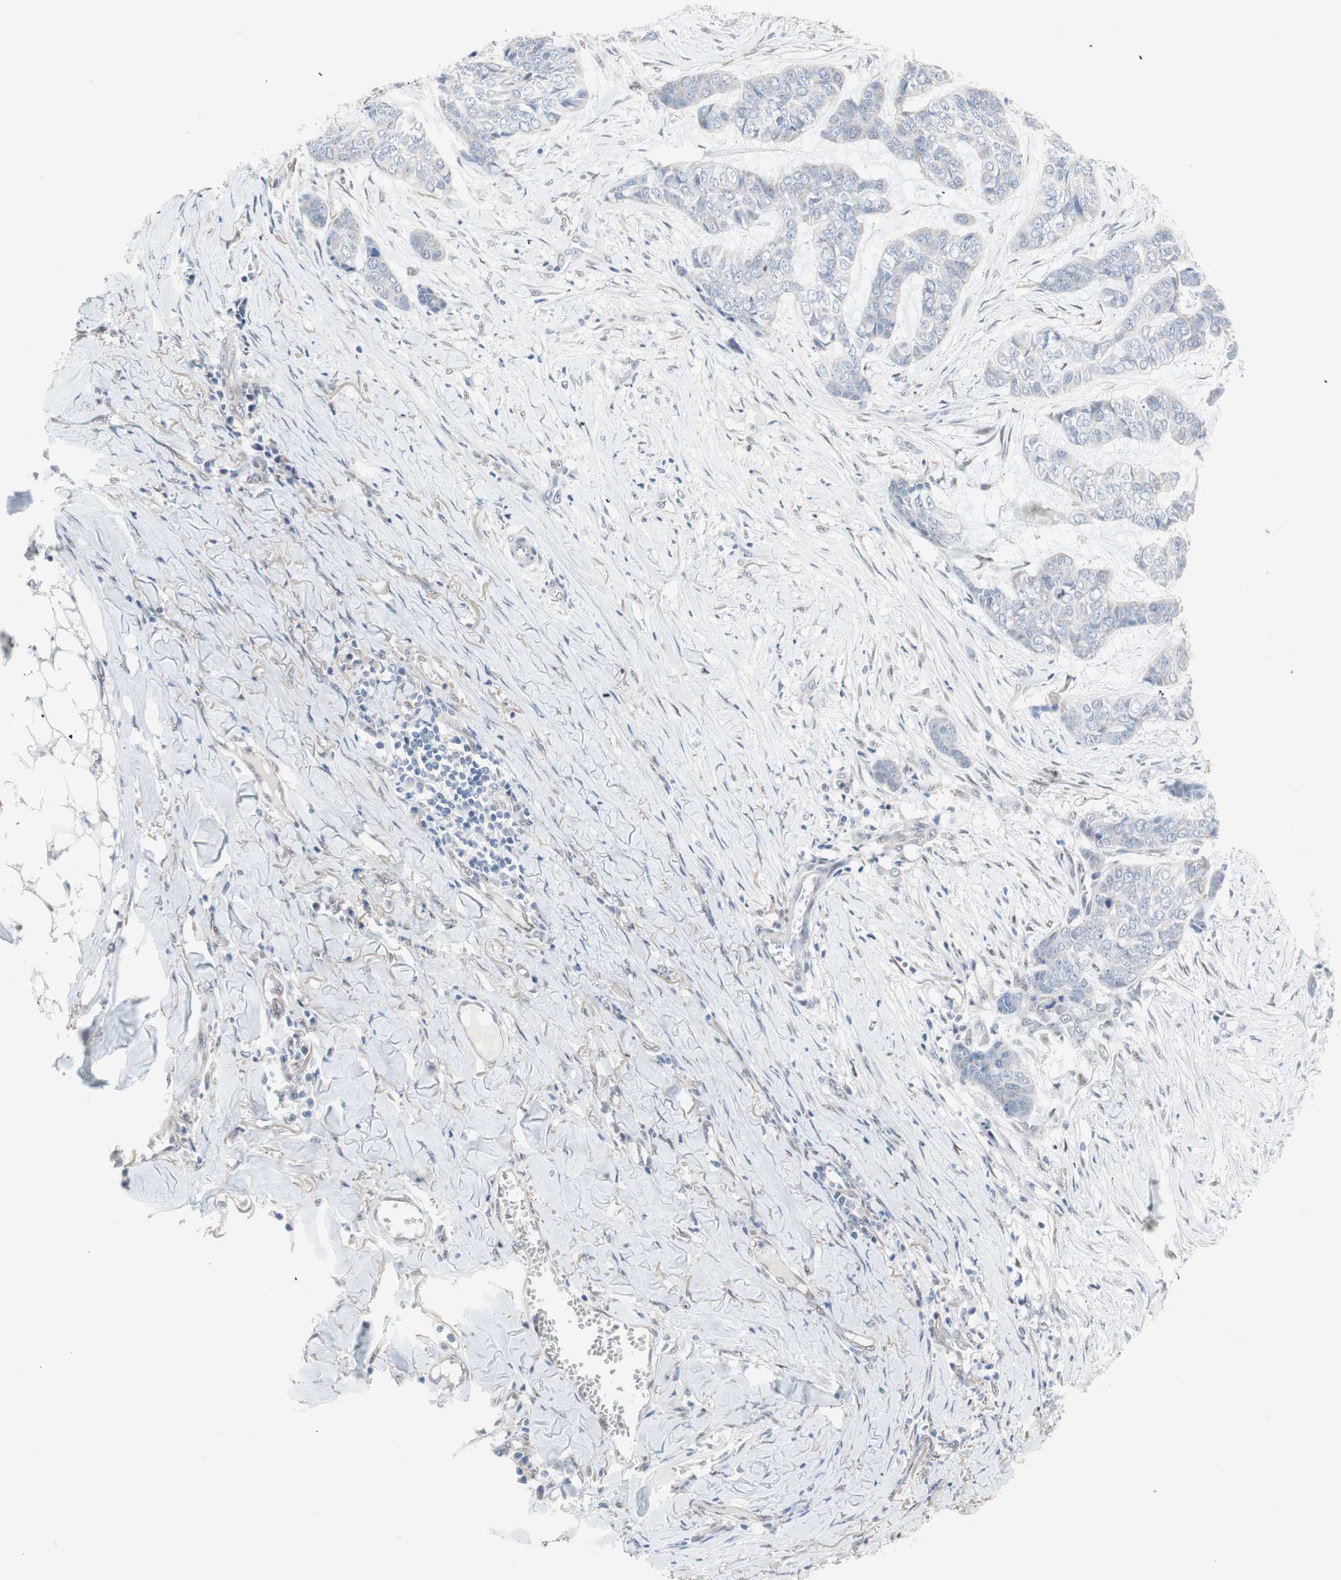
{"staining": {"intensity": "negative", "quantity": "none", "location": "none"}, "tissue": "skin cancer", "cell_type": "Tumor cells", "image_type": "cancer", "snomed": [{"axis": "morphology", "description": "Basal cell carcinoma"}, {"axis": "topography", "description": "Skin"}], "caption": "DAB (3,3'-diaminobenzidine) immunohistochemical staining of human skin basal cell carcinoma shows no significant expression in tumor cells.", "gene": "CAND2", "patient": {"sex": "female", "age": 64}}